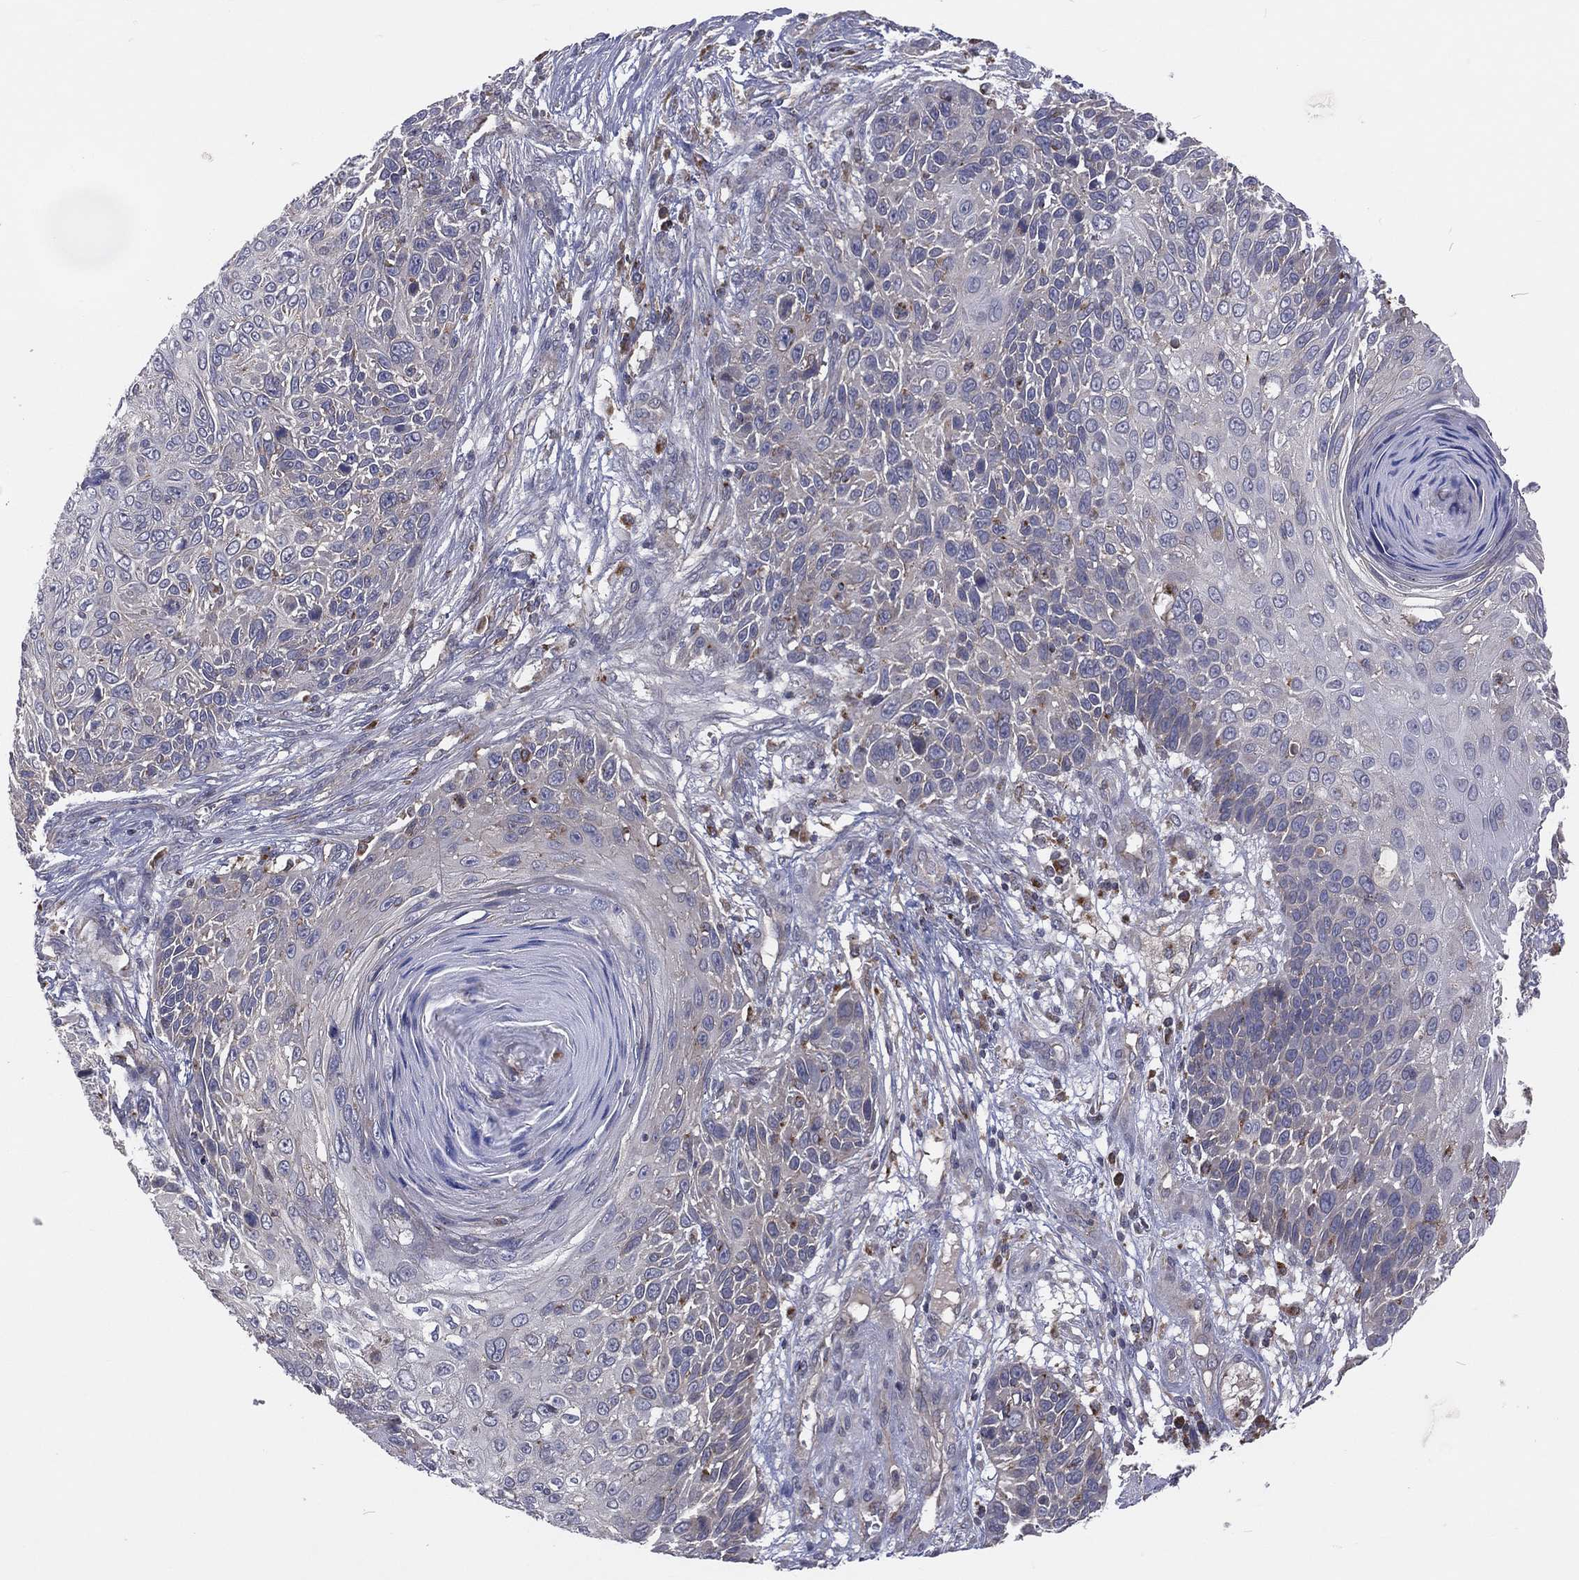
{"staining": {"intensity": "negative", "quantity": "none", "location": "none"}, "tissue": "skin cancer", "cell_type": "Tumor cells", "image_type": "cancer", "snomed": [{"axis": "morphology", "description": "Squamous cell carcinoma, NOS"}, {"axis": "topography", "description": "Skin"}], "caption": "A histopathology image of squamous cell carcinoma (skin) stained for a protein shows no brown staining in tumor cells. Brightfield microscopy of immunohistochemistry stained with DAB (brown) and hematoxylin (blue), captured at high magnification.", "gene": "STARD3", "patient": {"sex": "male", "age": 92}}